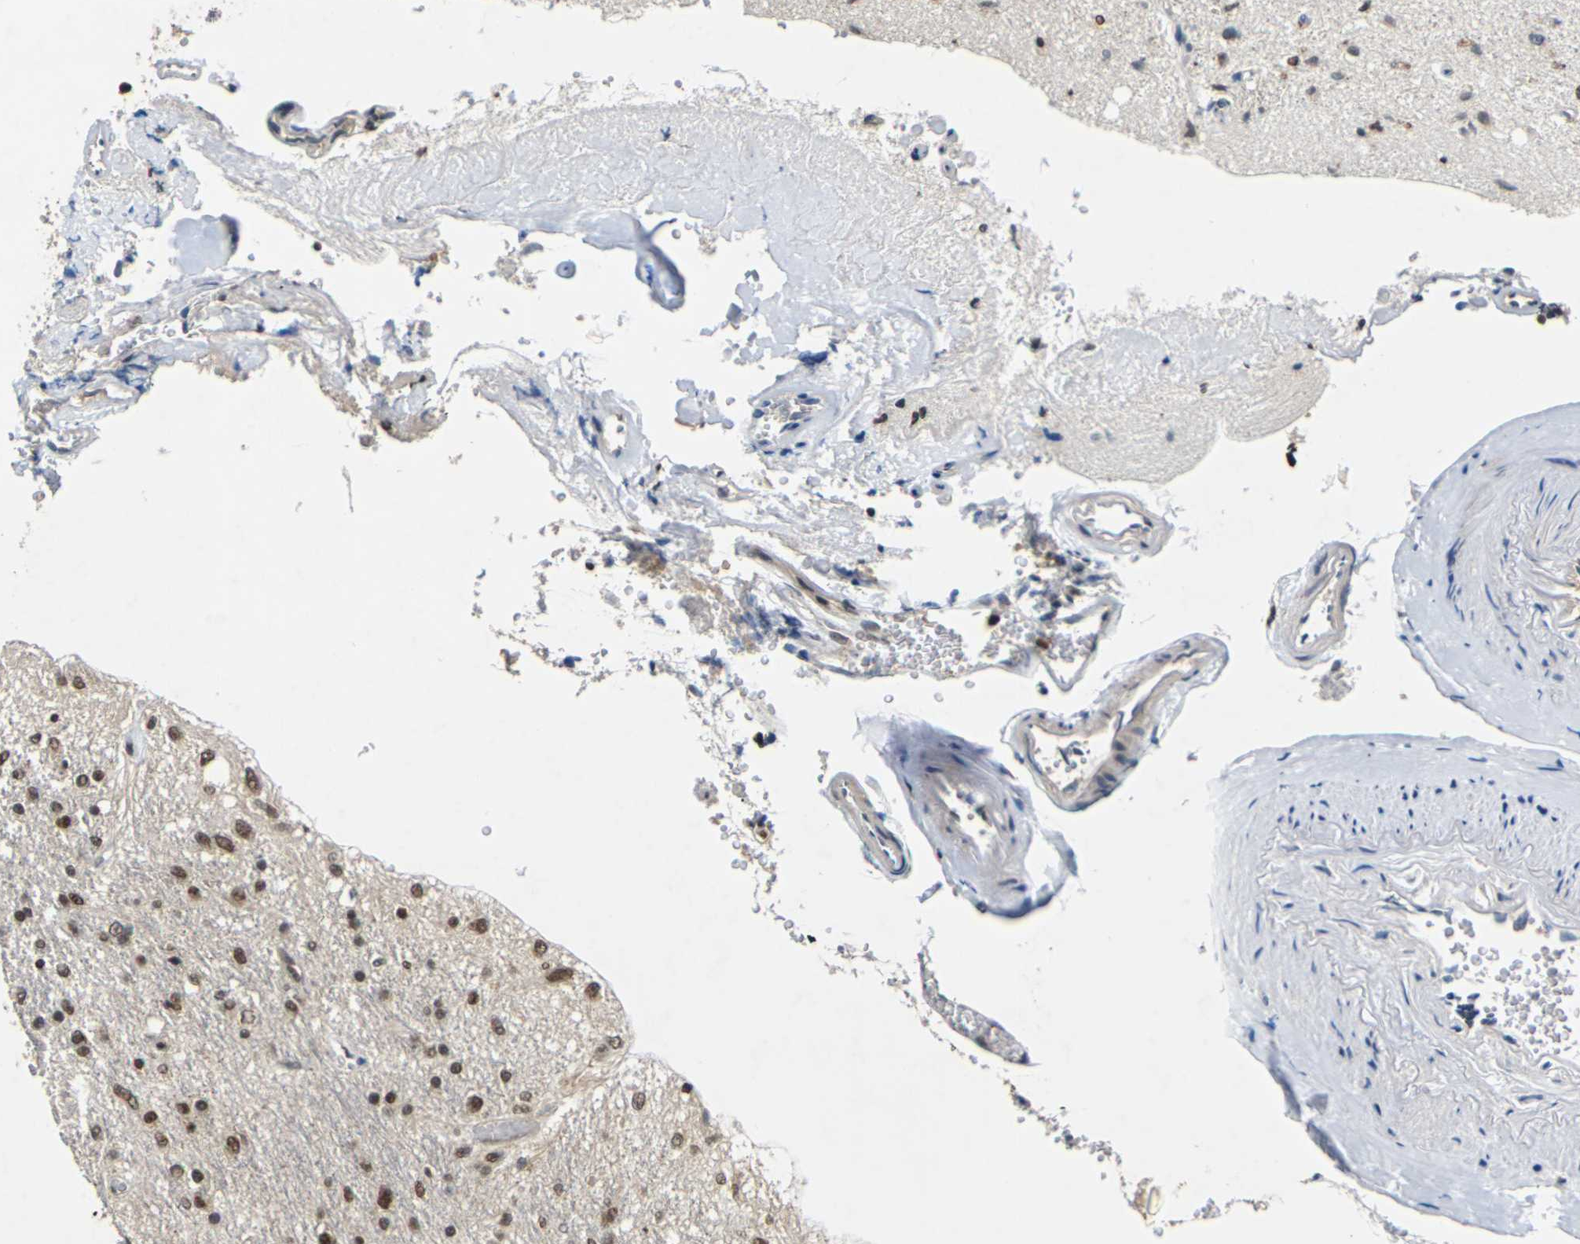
{"staining": {"intensity": "strong", "quantity": ">75%", "location": "nuclear"}, "tissue": "glioma", "cell_type": "Tumor cells", "image_type": "cancer", "snomed": [{"axis": "morphology", "description": "Glioma, malignant, Low grade"}, {"axis": "topography", "description": "Brain"}], "caption": "Immunohistochemistry (IHC) staining of glioma, which reveals high levels of strong nuclear expression in about >75% of tumor cells indicating strong nuclear protein expression. The staining was performed using DAB (brown) for protein detection and nuclei were counterstained in hematoxylin (blue).", "gene": "NELFA", "patient": {"sex": "male", "age": 77}}